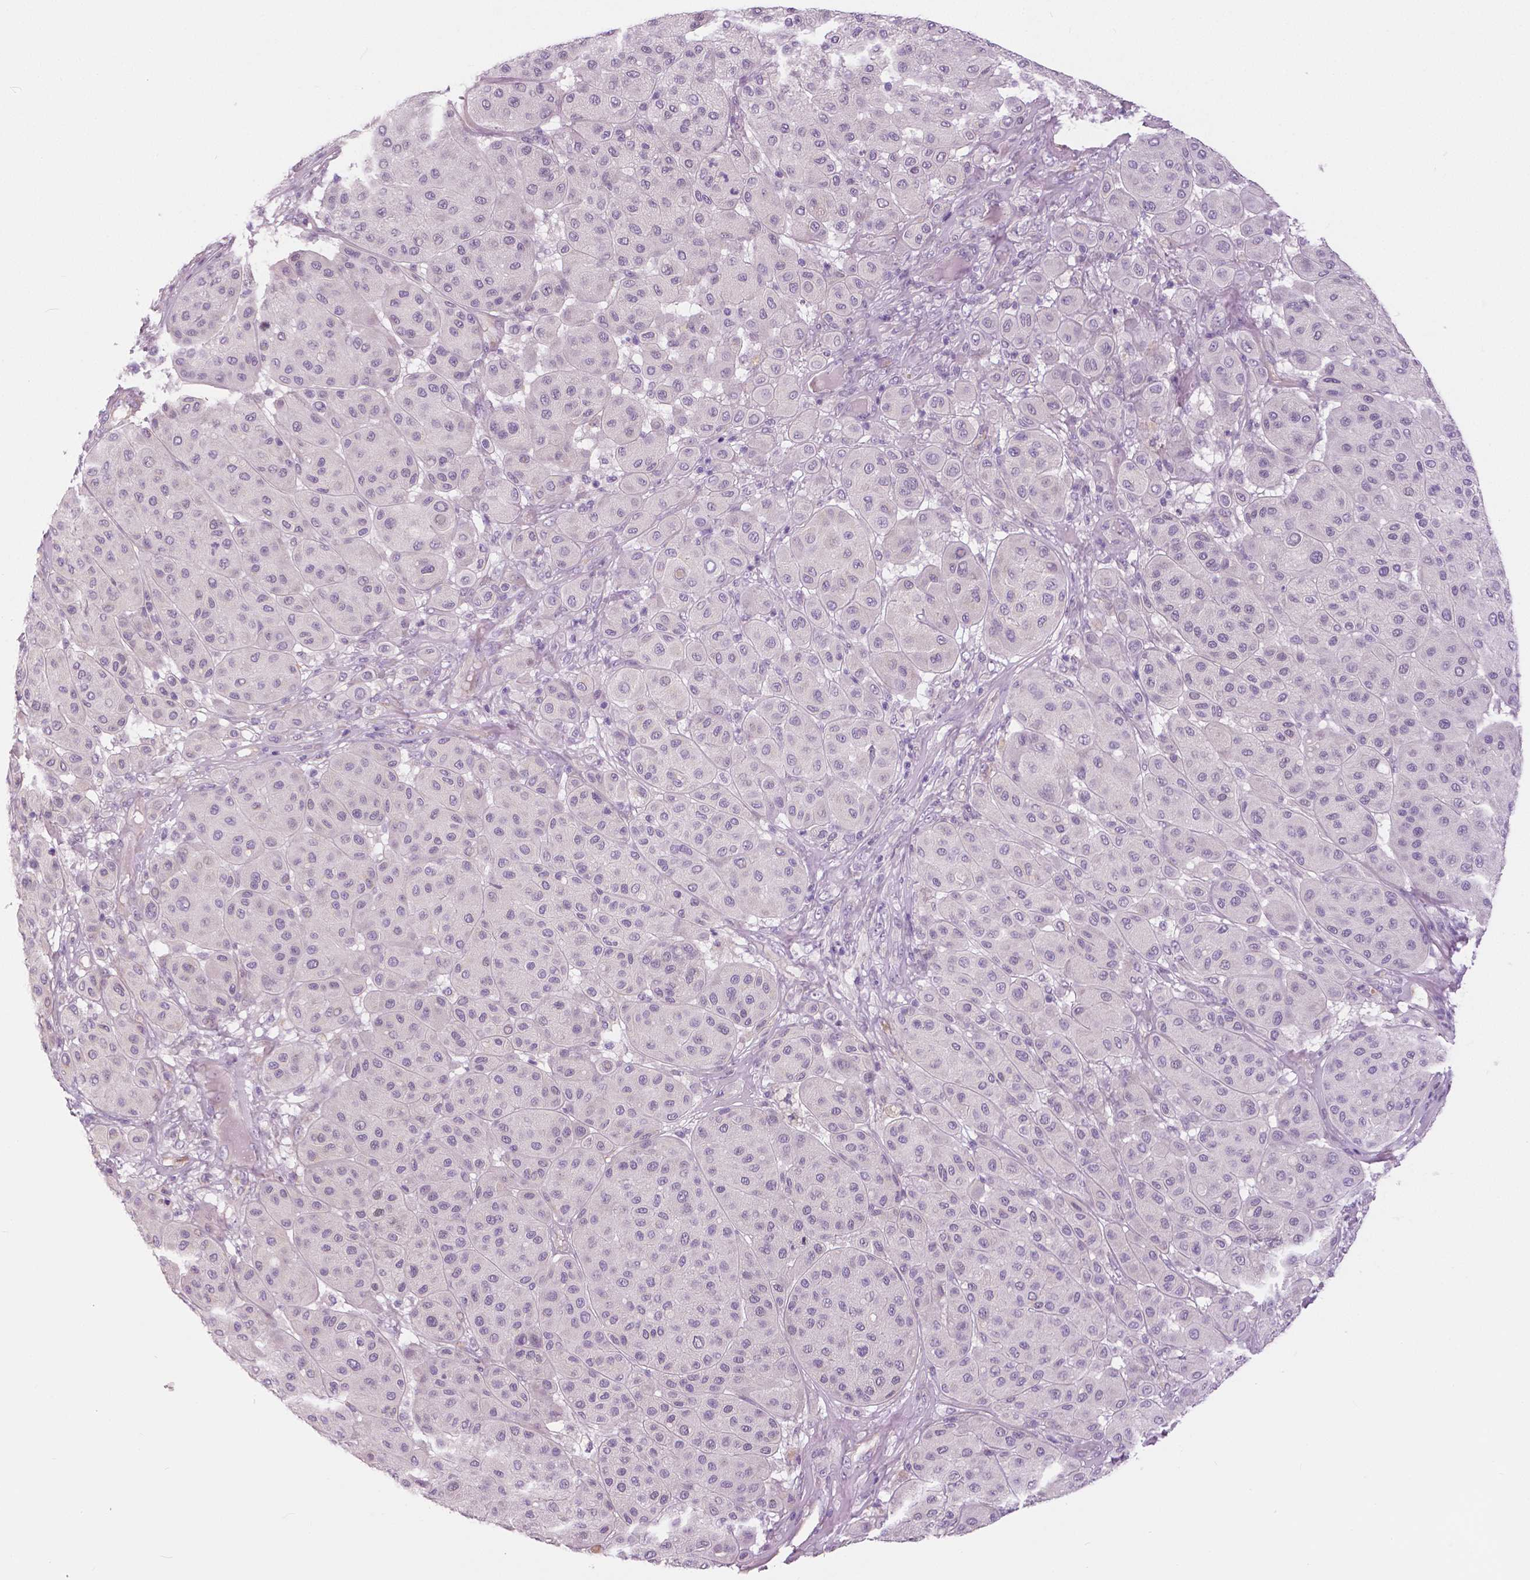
{"staining": {"intensity": "negative", "quantity": "none", "location": "none"}, "tissue": "melanoma", "cell_type": "Tumor cells", "image_type": "cancer", "snomed": [{"axis": "morphology", "description": "Malignant melanoma, Metastatic site"}, {"axis": "topography", "description": "Smooth muscle"}], "caption": "The photomicrograph demonstrates no staining of tumor cells in malignant melanoma (metastatic site).", "gene": "SLC24A1", "patient": {"sex": "male", "age": 41}}